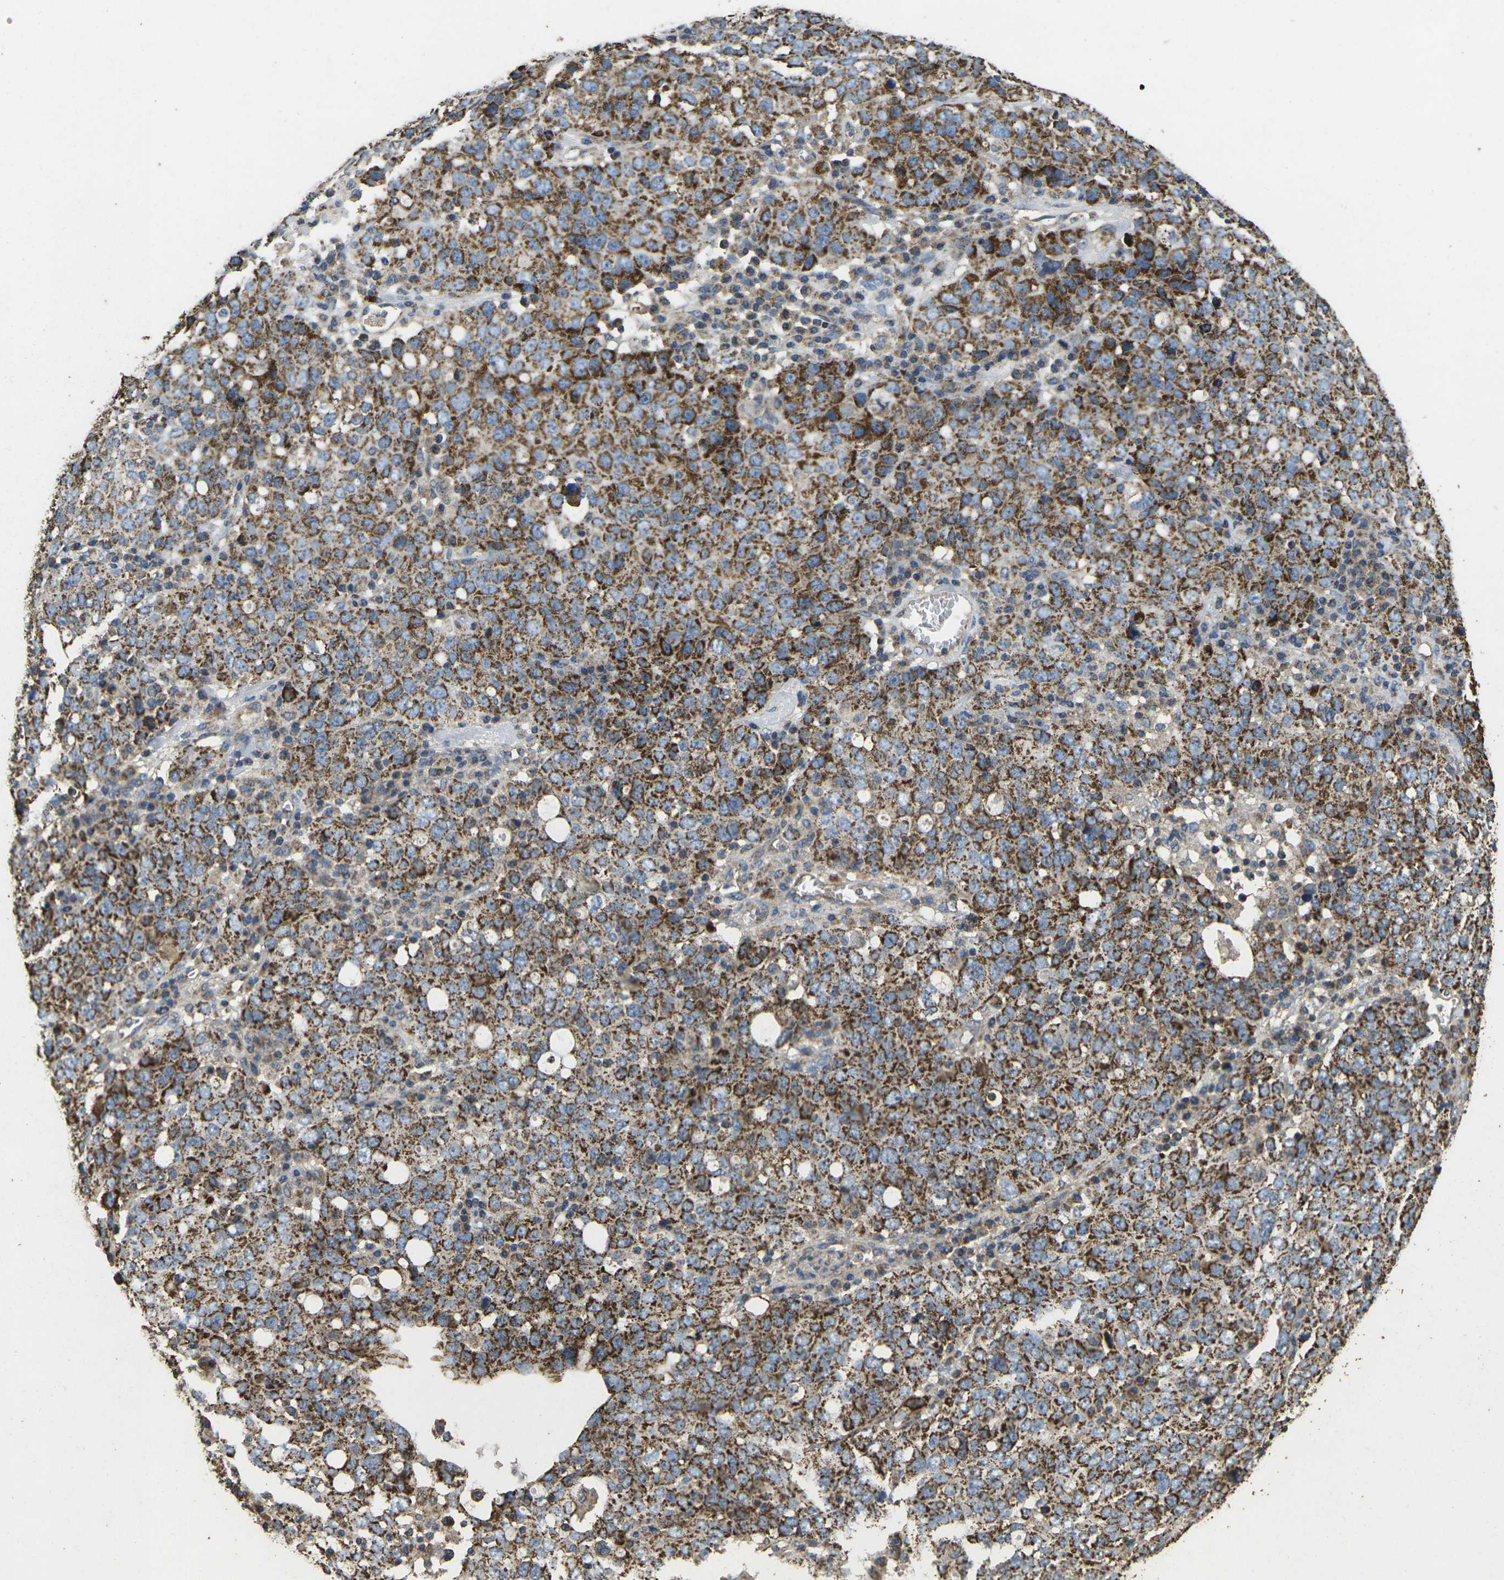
{"staining": {"intensity": "moderate", "quantity": ">75%", "location": "cytoplasmic/membranous"}, "tissue": "ovarian cancer", "cell_type": "Tumor cells", "image_type": "cancer", "snomed": [{"axis": "morphology", "description": "Carcinoma, endometroid"}, {"axis": "topography", "description": "Ovary"}], "caption": "This photomicrograph displays ovarian cancer (endometroid carcinoma) stained with immunohistochemistry (IHC) to label a protein in brown. The cytoplasmic/membranous of tumor cells show moderate positivity for the protein. Nuclei are counter-stained blue.", "gene": "MAPK11", "patient": {"sex": "female", "age": 62}}